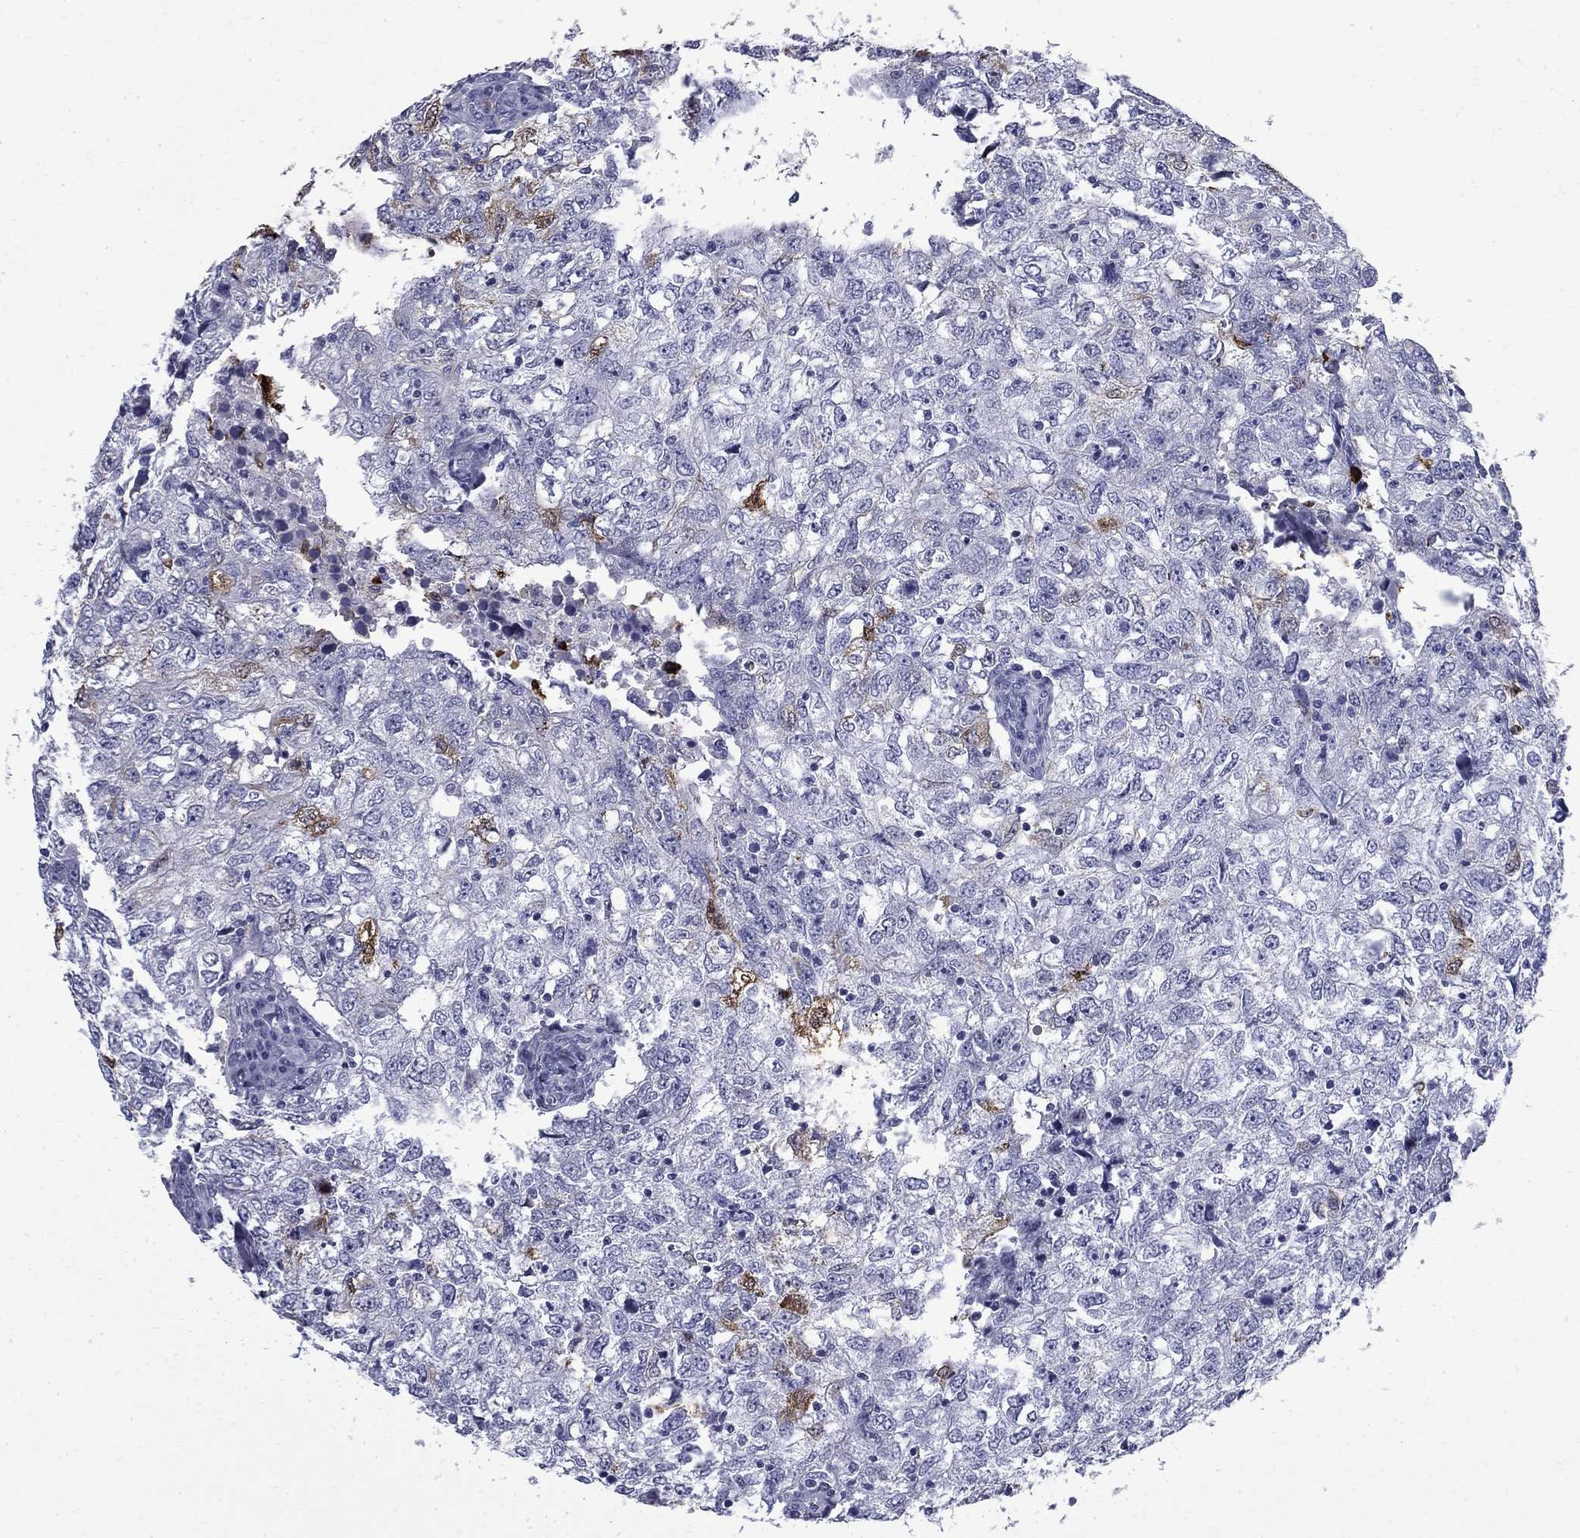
{"staining": {"intensity": "negative", "quantity": "none", "location": "none"}, "tissue": "breast cancer", "cell_type": "Tumor cells", "image_type": "cancer", "snomed": [{"axis": "morphology", "description": "Duct carcinoma"}, {"axis": "topography", "description": "Breast"}], "caption": "DAB (3,3'-diaminobenzidine) immunohistochemical staining of breast cancer shows no significant staining in tumor cells.", "gene": "TRIM29", "patient": {"sex": "female", "age": 30}}